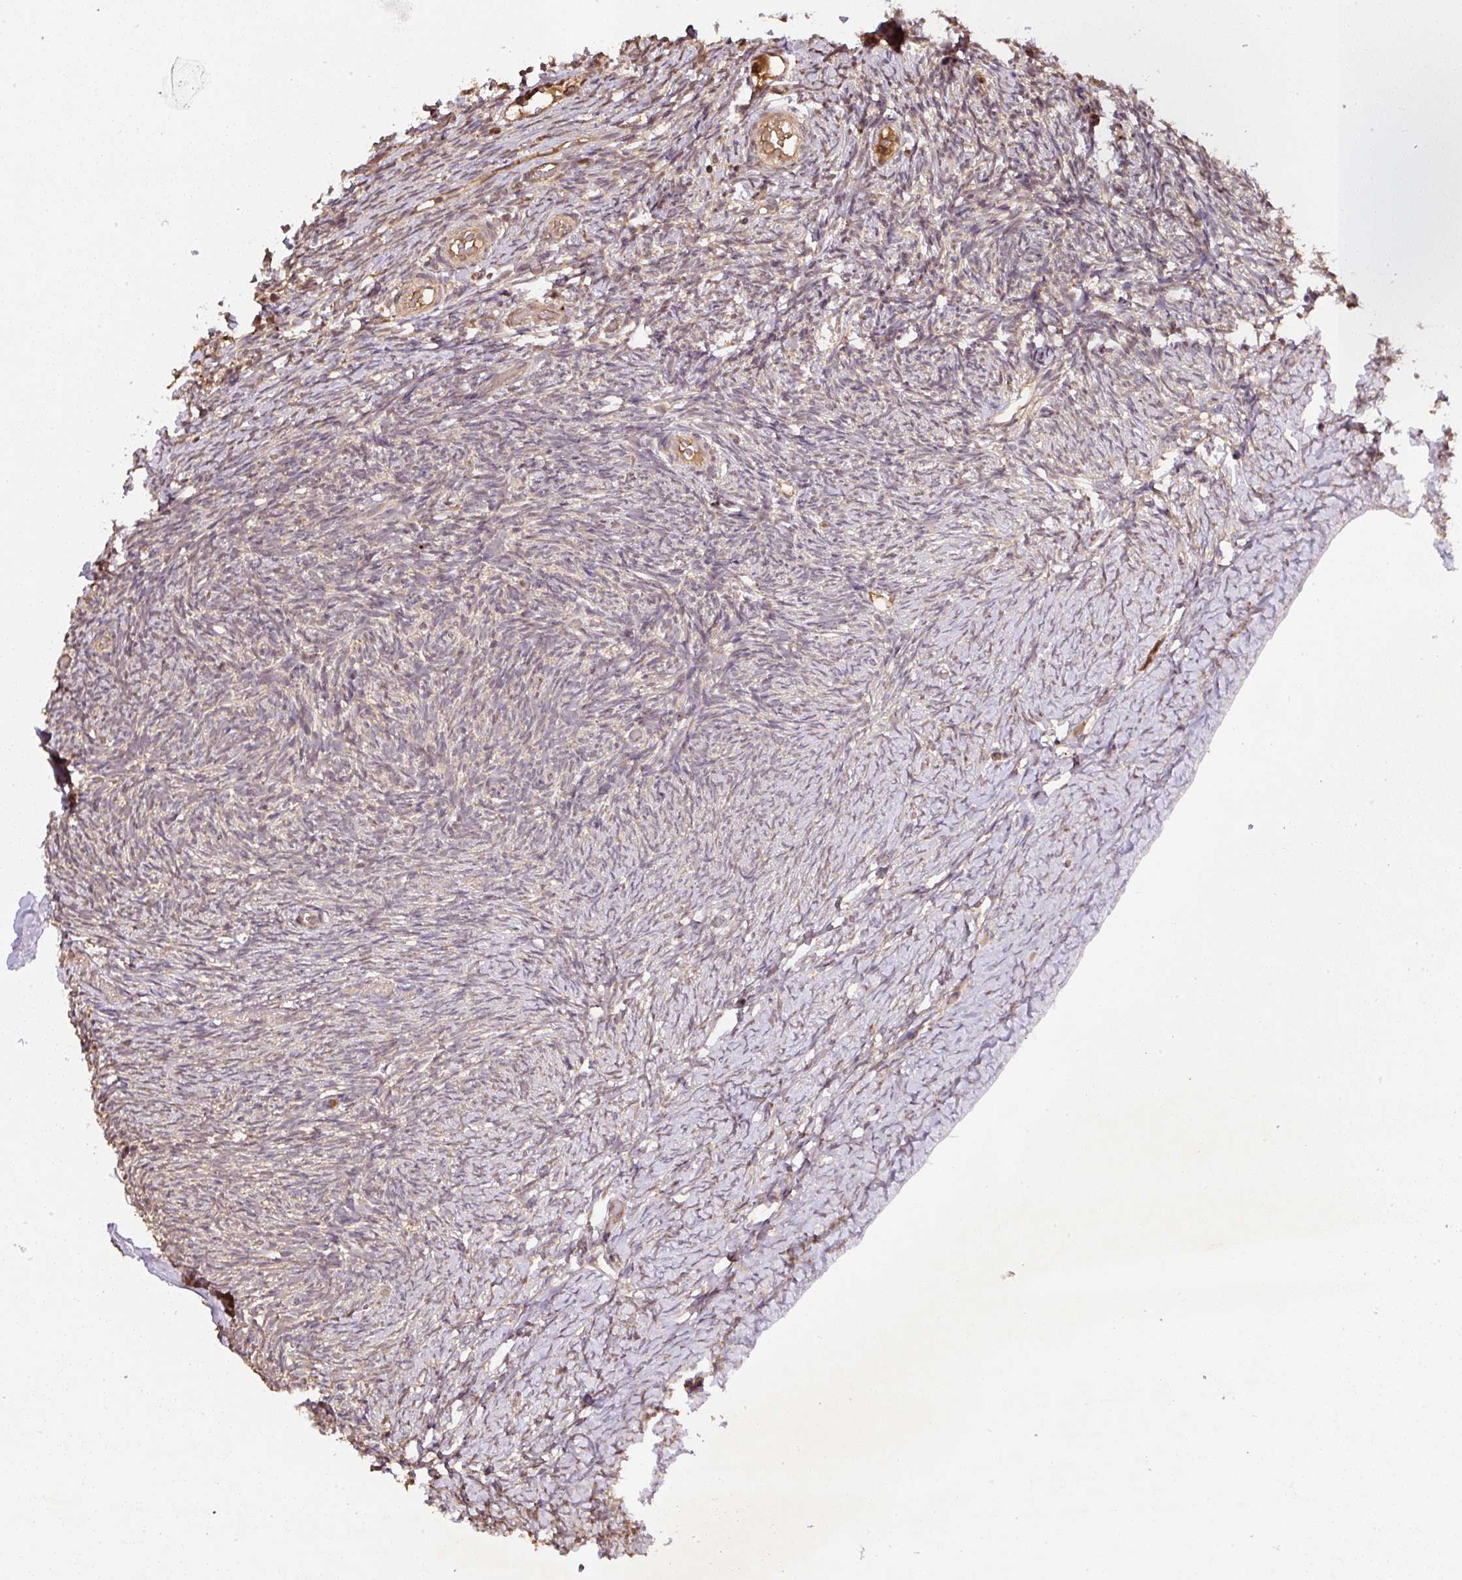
{"staining": {"intensity": "weak", "quantity": "25%-75%", "location": "cytoplasmic/membranous,nuclear"}, "tissue": "ovary", "cell_type": "Ovarian stroma cells", "image_type": "normal", "snomed": [{"axis": "morphology", "description": "Normal tissue, NOS"}, {"axis": "topography", "description": "Ovary"}], "caption": "High-power microscopy captured an immunohistochemistry (IHC) micrograph of unremarkable ovary, revealing weak cytoplasmic/membranous,nuclear expression in approximately 25%-75% of ovarian stroma cells. (DAB IHC, brown staining for protein, blue staining for nuclei).", "gene": "TMEM170B", "patient": {"sex": "female", "age": 39}}